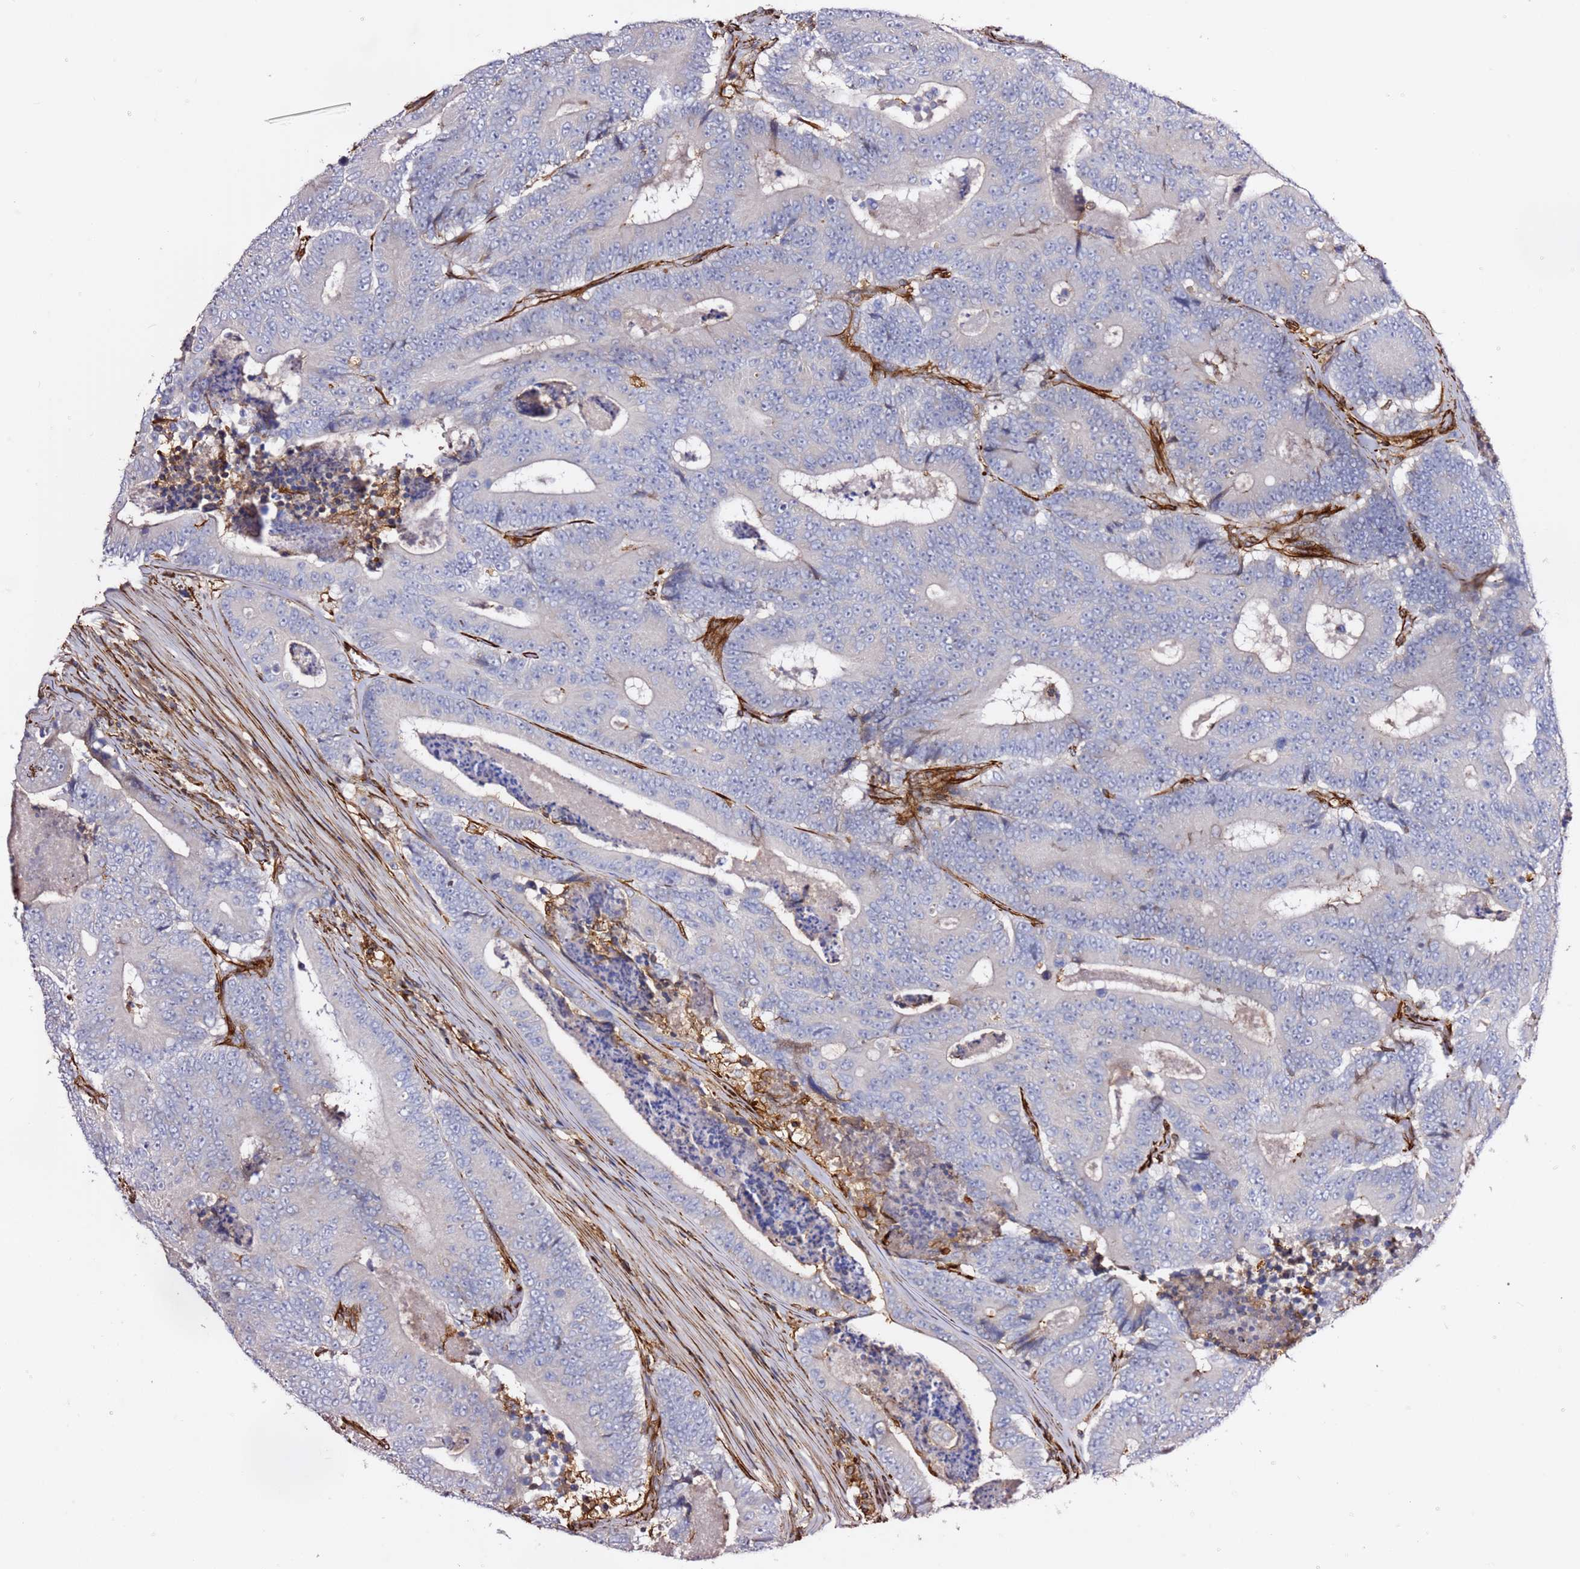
{"staining": {"intensity": "negative", "quantity": "none", "location": "none"}, "tissue": "colorectal cancer", "cell_type": "Tumor cells", "image_type": "cancer", "snomed": [{"axis": "morphology", "description": "Adenocarcinoma, NOS"}, {"axis": "topography", "description": "Colon"}], "caption": "DAB immunohistochemical staining of human colorectal cancer displays no significant staining in tumor cells.", "gene": "MRGPRE", "patient": {"sex": "male", "age": 83}}